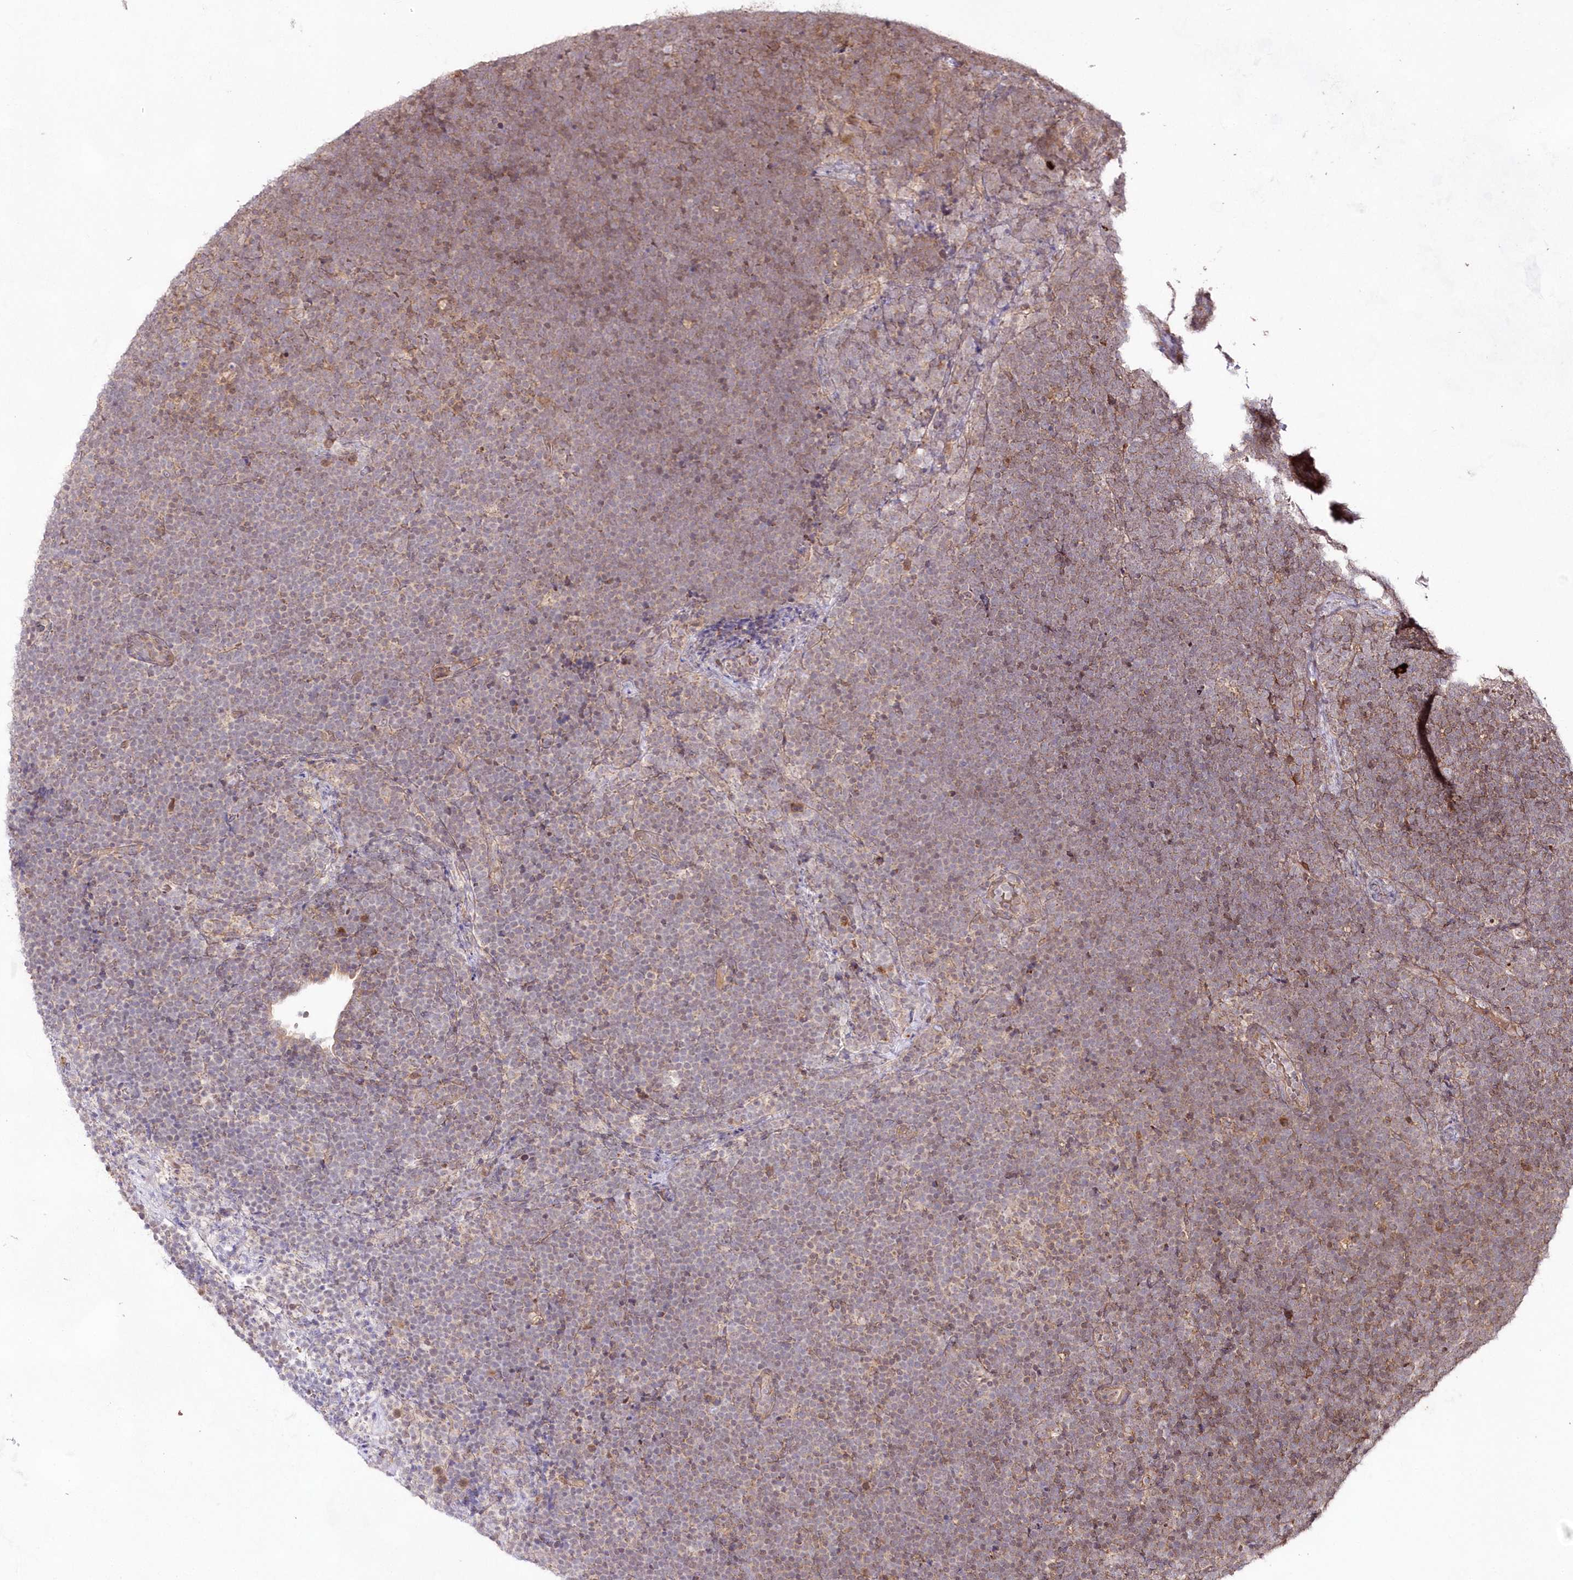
{"staining": {"intensity": "negative", "quantity": "none", "location": "none"}, "tissue": "lymphoma", "cell_type": "Tumor cells", "image_type": "cancer", "snomed": [{"axis": "morphology", "description": "Malignant lymphoma, non-Hodgkin's type, High grade"}, {"axis": "topography", "description": "Lymph node"}], "caption": "Human malignant lymphoma, non-Hodgkin's type (high-grade) stained for a protein using immunohistochemistry (IHC) shows no staining in tumor cells.", "gene": "IMPA1", "patient": {"sex": "male", "age": 13}}